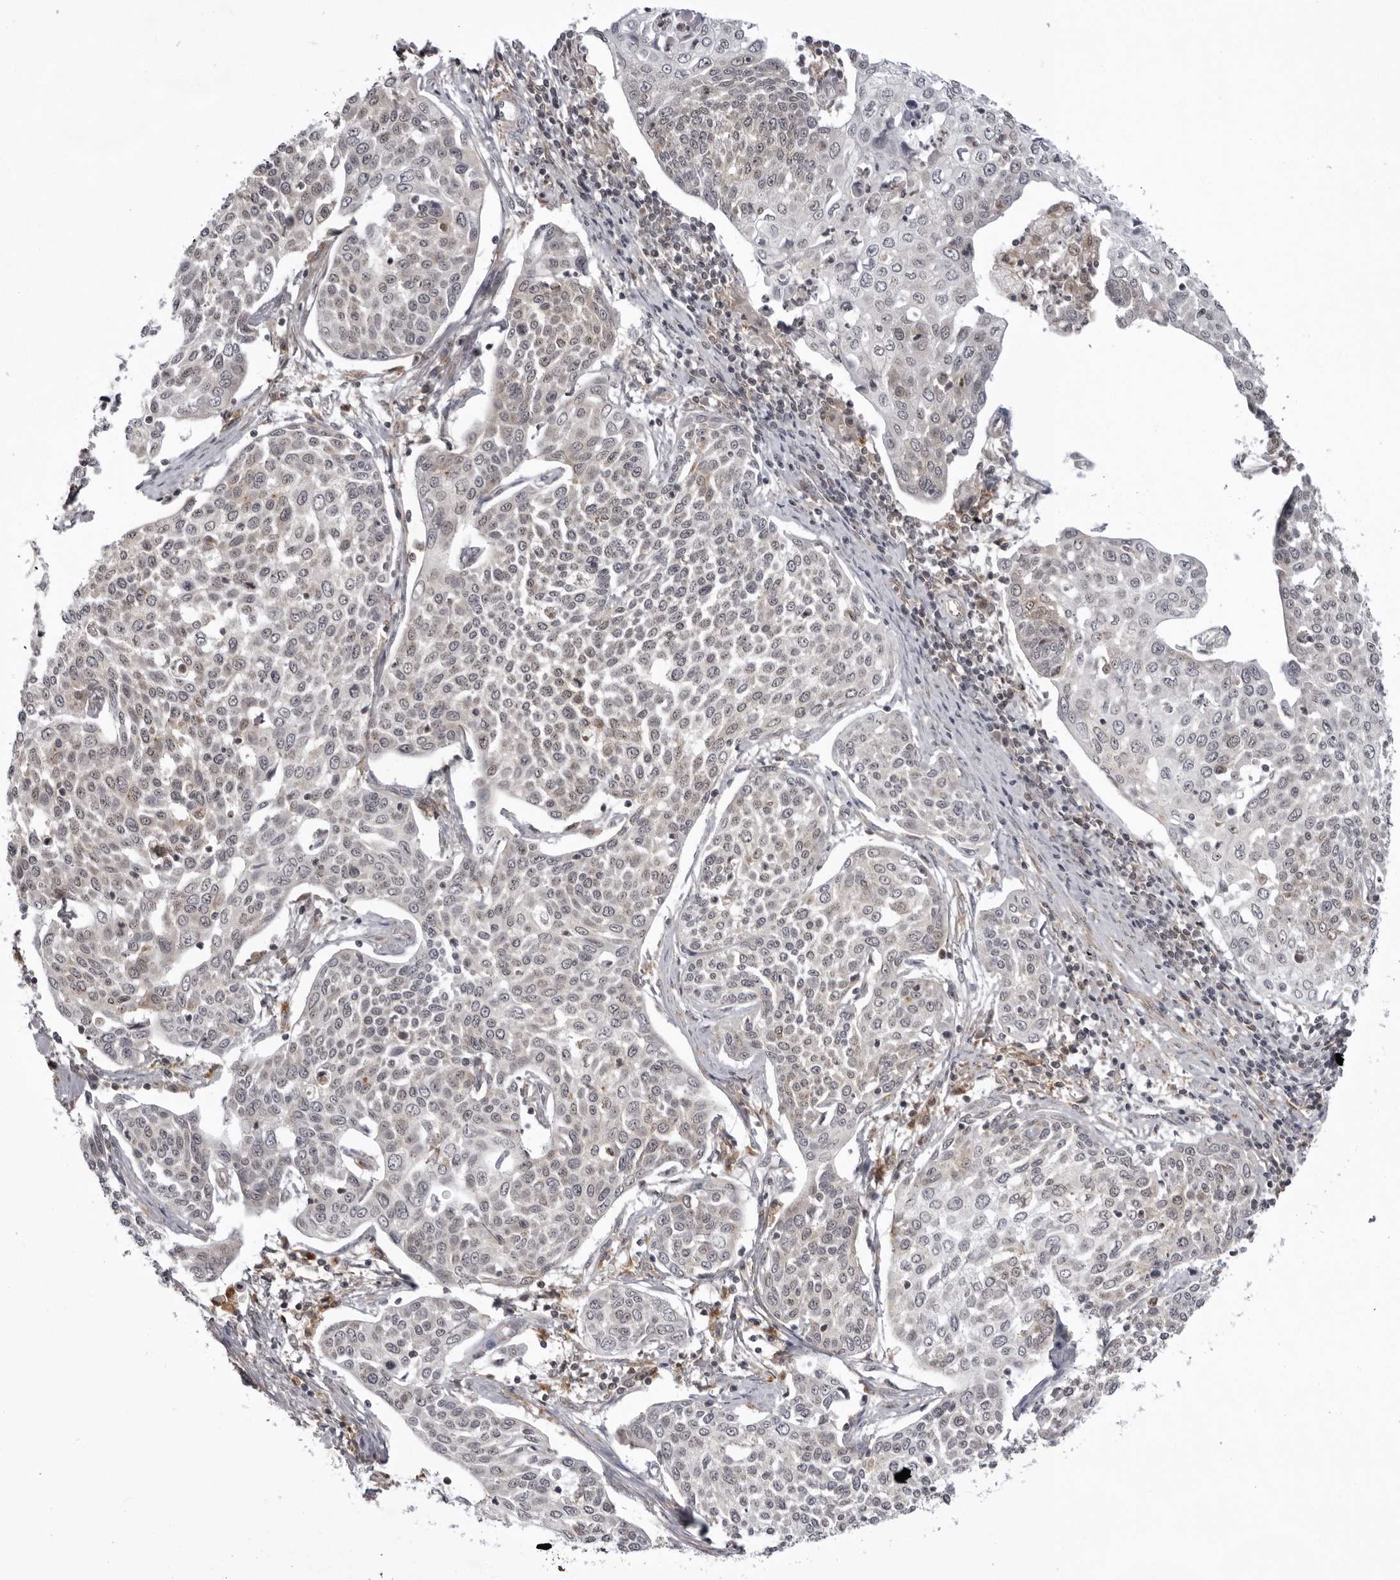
{"staining": {"intensity": "negative", "quantity": "none", "location": "none"}, "tissue": "cervical cancer", "cell_type": "Tumor cells", "image_type": "cancer", "snomed": [{"axis": "morphology", "description": "Squamous cell carcinoma, NOS"}, {"axis": "topography", "description": "Cervix"}], "caption": "This is an immunohistochemistry photomicrograph of cervical cancer (squamous cell carcinoma). There is no positivity in tumor cells.", "gene": "USP43", "patient": {"sex": "female", "age": 34}}